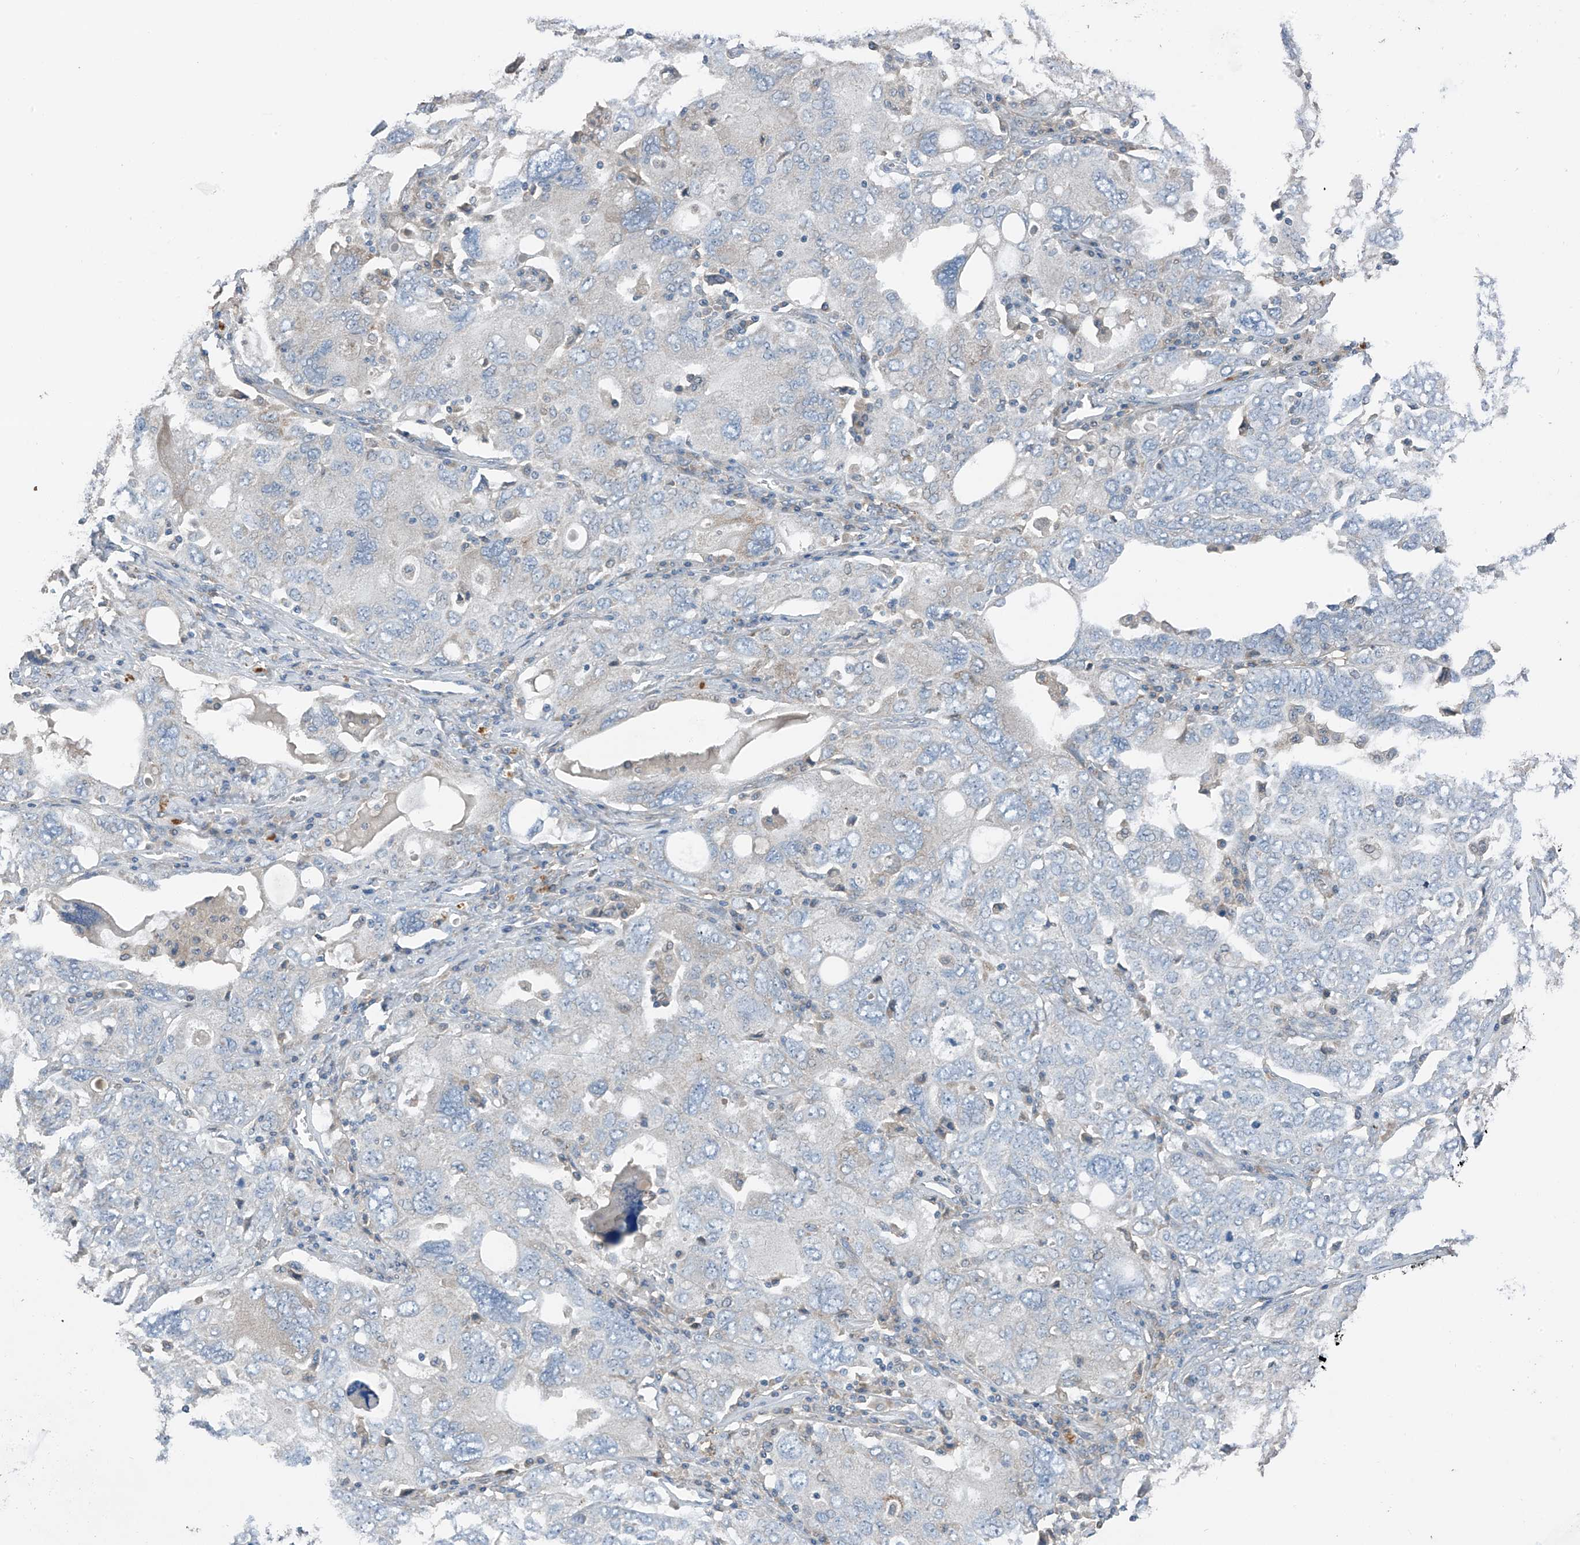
{"staining": {"intensity": "negative", "quantity": "none", "location": "none"}, "tissue": "ovarian cancer", "cell_type": "Tumor cells", "image_type": "cancer", "snomed": [{"axis": "morphology", "description": "Carcinoma, endometroid"}, {"axis": "topography", "description": "Ovary"}], "caption": "High magnification brightfield microscopy of endometroid carcinoma (ovarian) stained with DAB (brown) and counterstained with hematoxylin (blue): tumor cells show no significant staining.", "gene": "GALNTL6", "patient": {"sex": "female", "age": 62}}